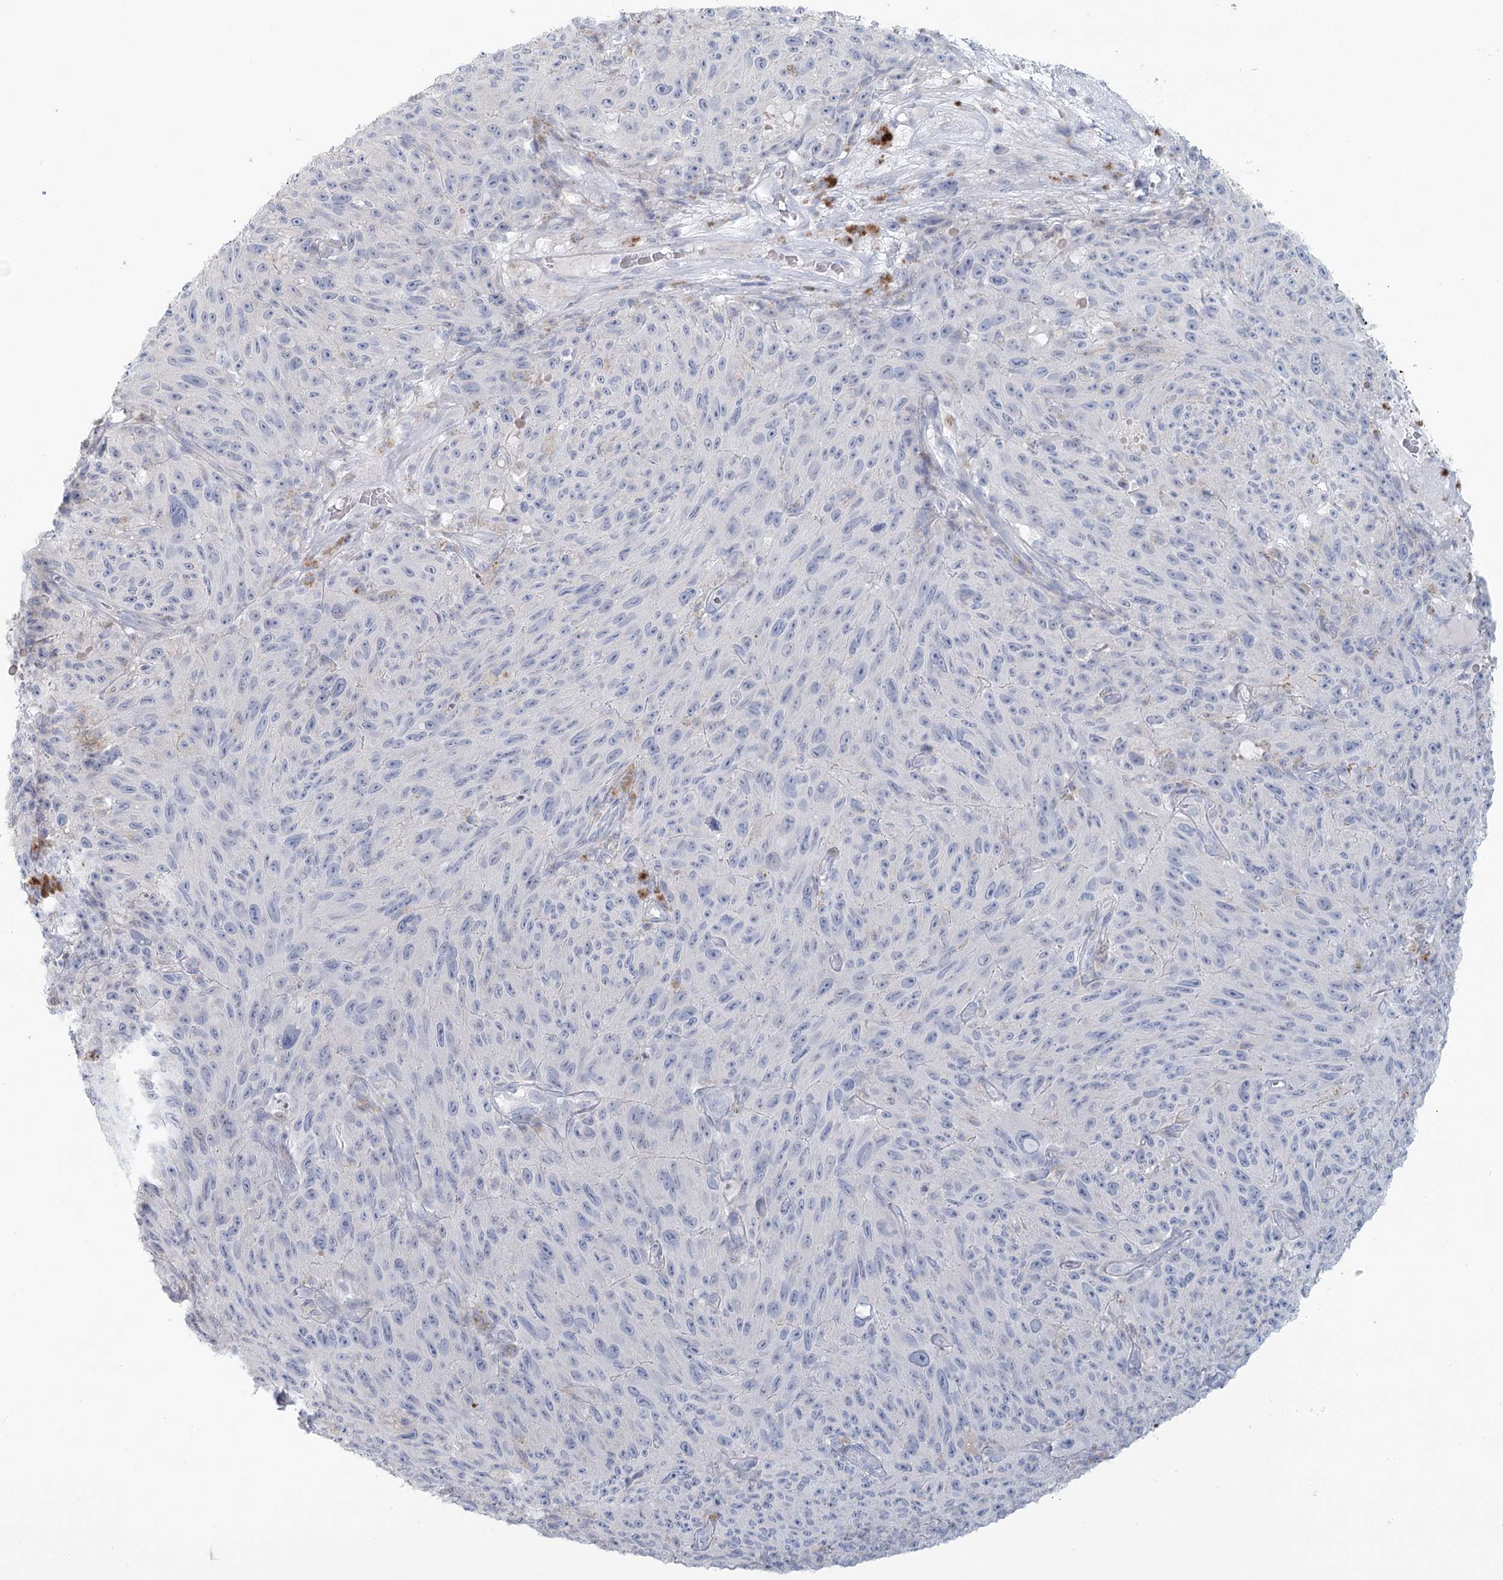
{"staining": {"intensity": "negative", "quantity": "none", "location": "none"}, "tissue": "melanoma", "cell_type": "Tumor cells", "image_type": "cancer", "snomed": [{"axis": "morphology", "description": "Malignant melanoma, NOS"}, {"axis": "topography", "description": "Skin"}], "caption": "IHC histopathology image of melanoma stained for a protein (brown), which demonstrates no staining in tumor cells. (Immunohistochemistry, brightfield microscopy, high magnification).", "gene": "LRP2BP", "patient": {"sex": "female", "age": 82}}